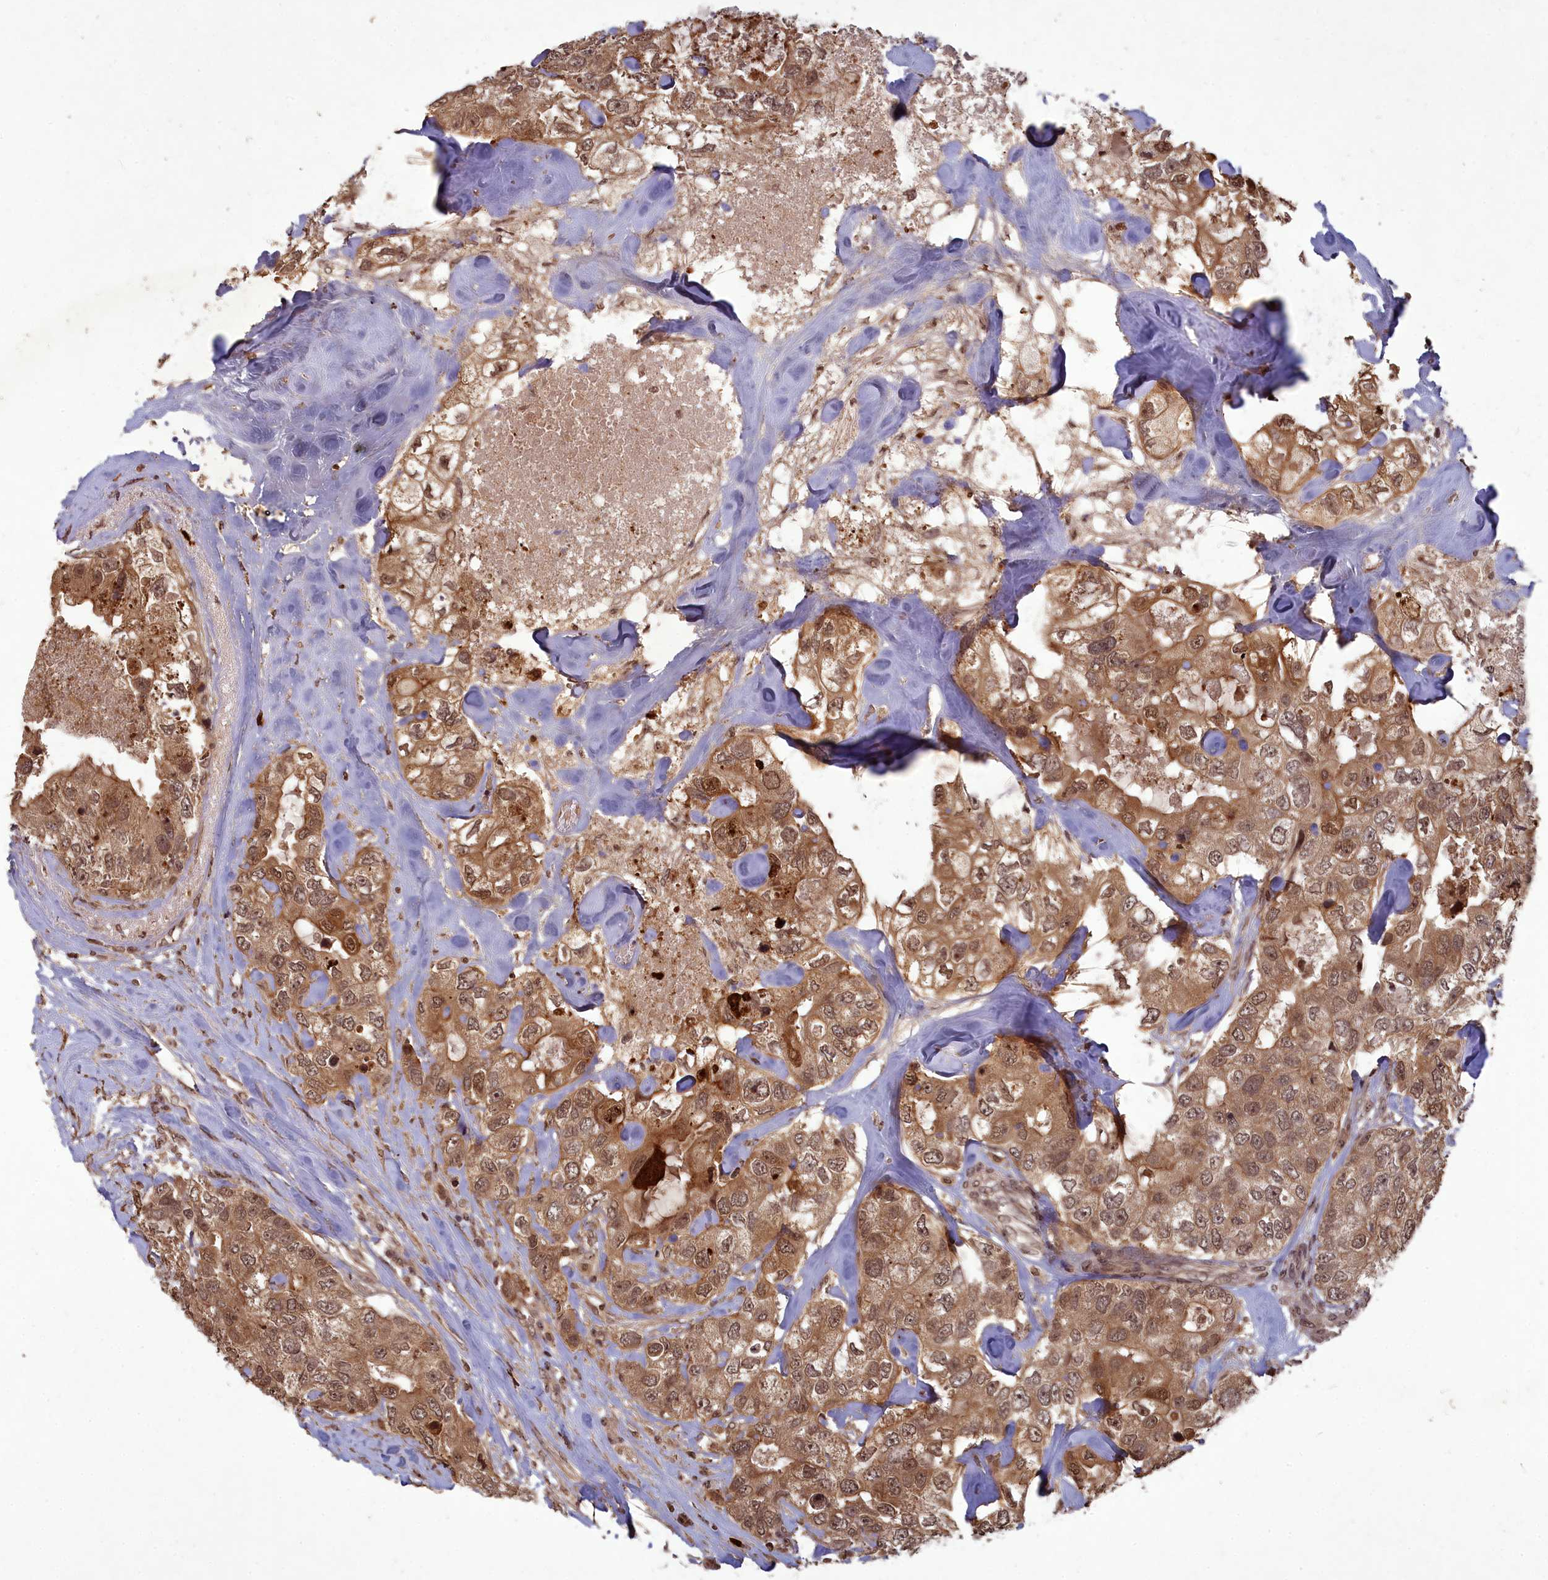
{"staining": {"intensity": "moderate", "quantity": ">75%", "location": "cytoplasmic/membranous,nuclear"}, "tissue": "breast cancer", "cell_type": "Tumor cells", "image_type": "cancer", "snomed": [{"axis": "morphology", "description": "Duct carcinoma"}, {"axis": "topography", "description": "Breast"}], "caption": "Protein expression by IHC reveals moderate cytoplasmic/membranous and nuclear positivity in about >75% of tumor cells in breast invasive ductal carcinoma.", "gene": "SRMS", "patient": {"sex": "female", "age": 62}}